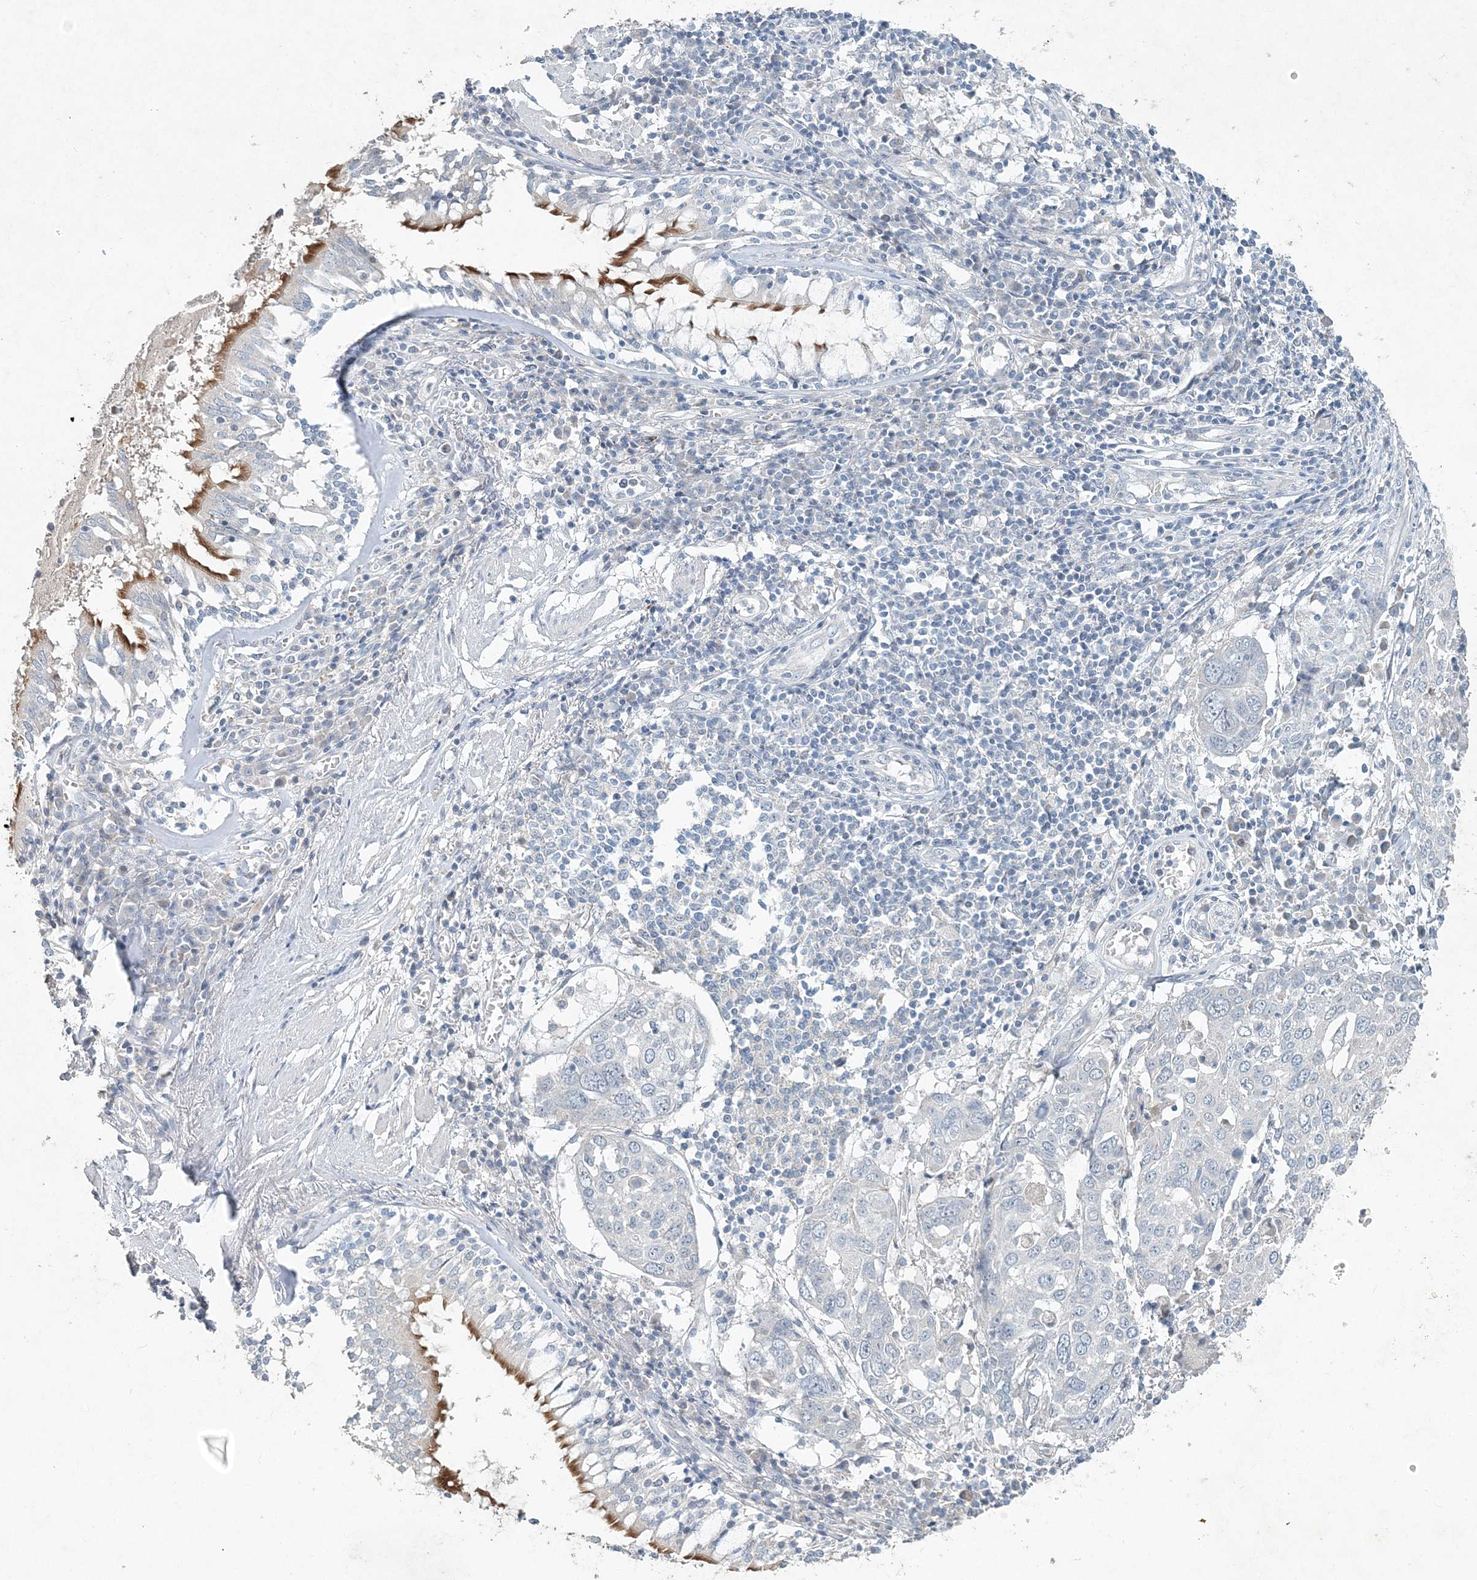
{"staining": {"intensity": "negative", "quantity": "none", "location": "none"}, "tissue": "lung cancer", "cell_type": "Tumor cells", "image_type": "cancer", "snomed": [{"axis": "morphology", "description": "Squamous cell carcinoma, NOS"}, {"axis": "topography", "description": "Lung"}], "caption": "Immunohistochemical staining of human lung cancer shows no significant expression in tumor cells.", "gene": "DNAH5", "patient": {"sex": "male", "age": 65}}